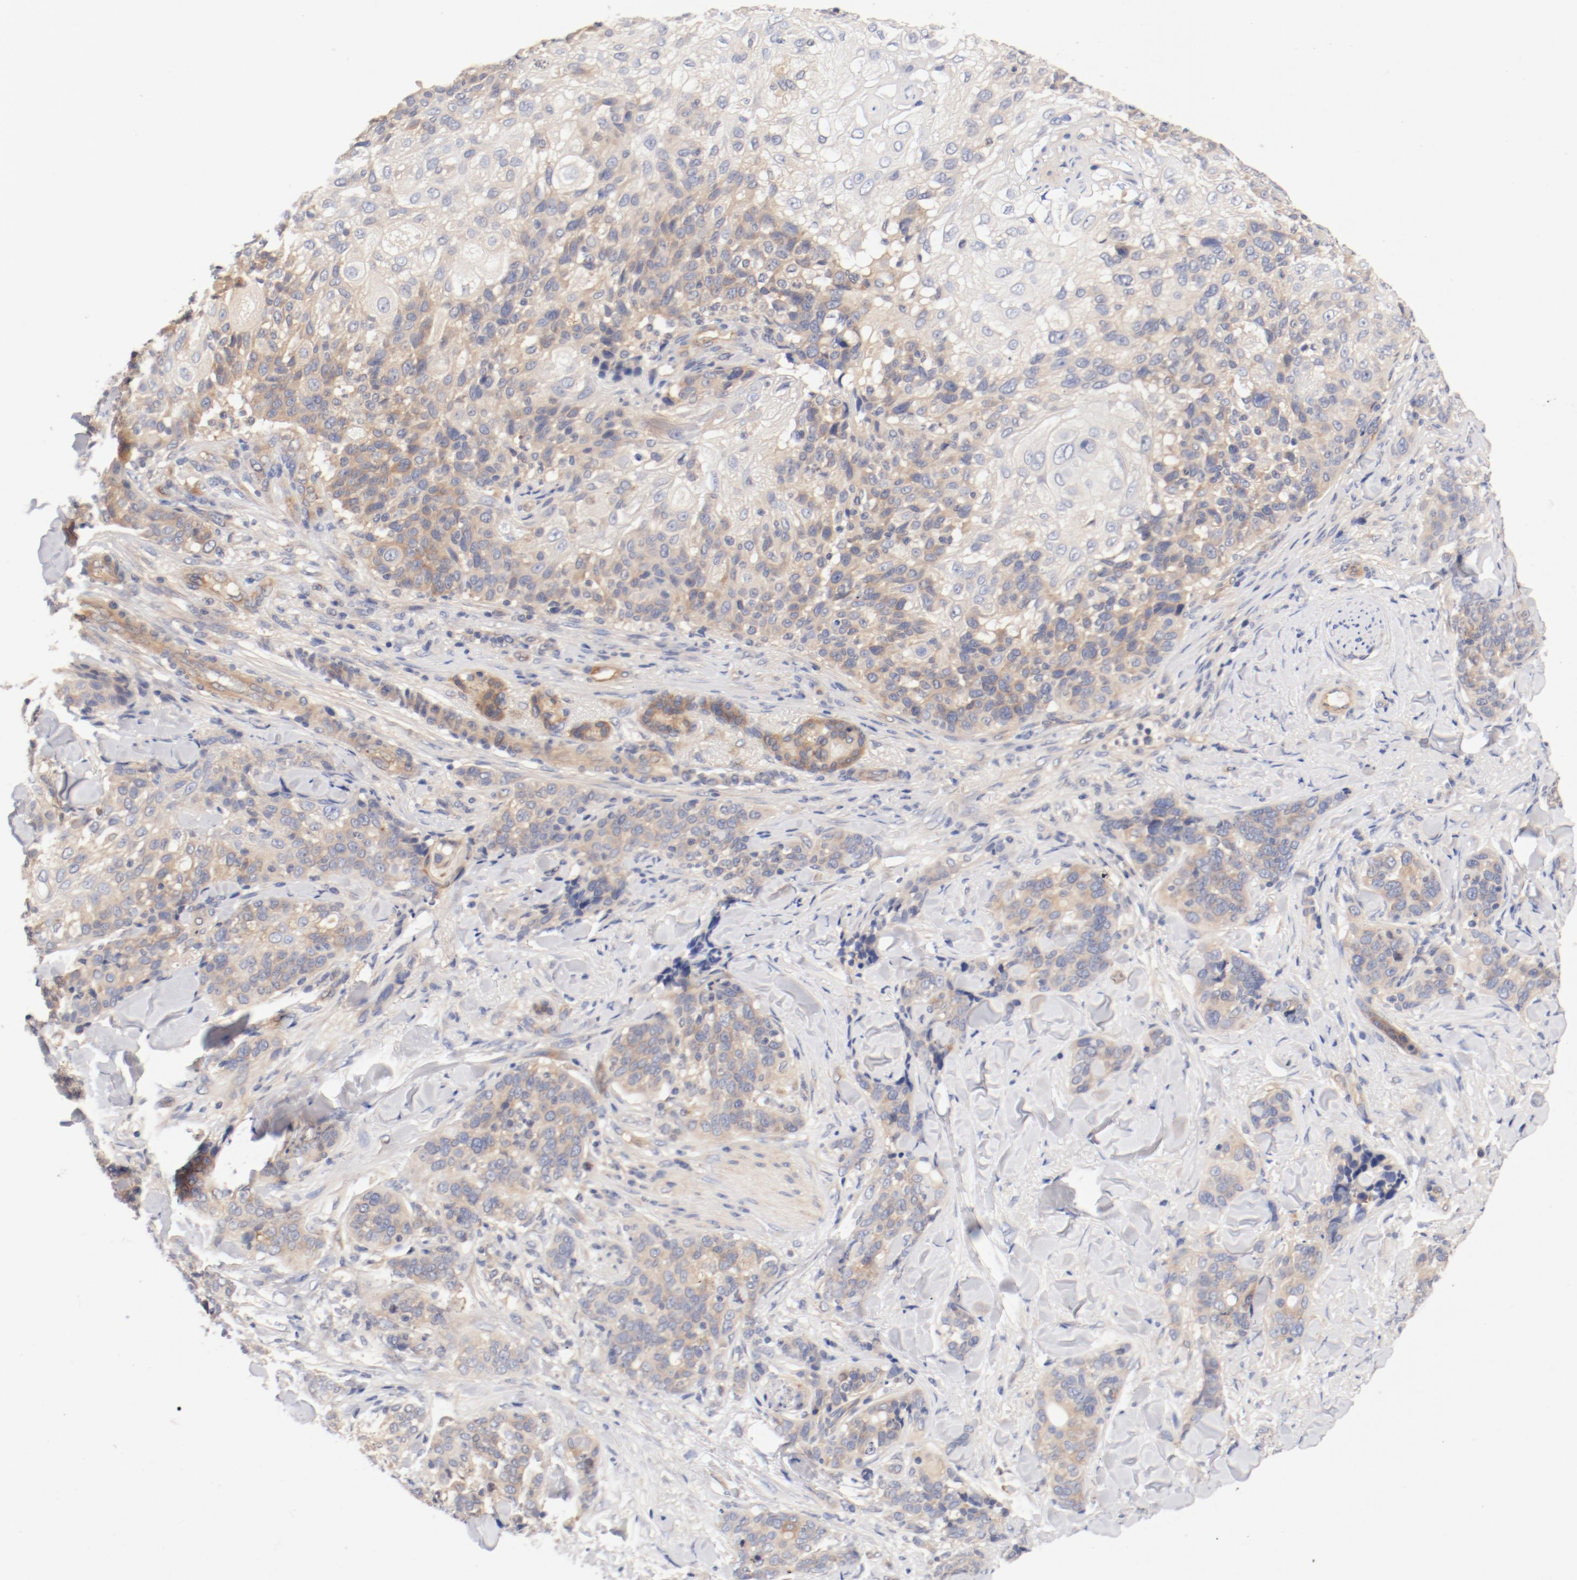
{"staining": {"intensity": "weak", "quantity": "25%-75%", "location": "cytoplasmic/membranous"}, "tissue": "skin cancer", "cell_type": "Tumor cells", "image_type": "cancer", "snomed": [{"axis": "morphology", "description": "Normal tissue, NOS"}, {"axis": "morphology", "description": "Squamous cell carcinoma, NOS"}, {"axis": "topography", "description": "Skin"}], "caption": "There is low levels of weak cytoplasmic/membranous expression in tumor cells of skin squamous cell carcinoma, as demonstrated by immunohistochemical staining (brown color).", "gene": "DYNC1H1", "patient": {"sex": "female", "age": 83}}